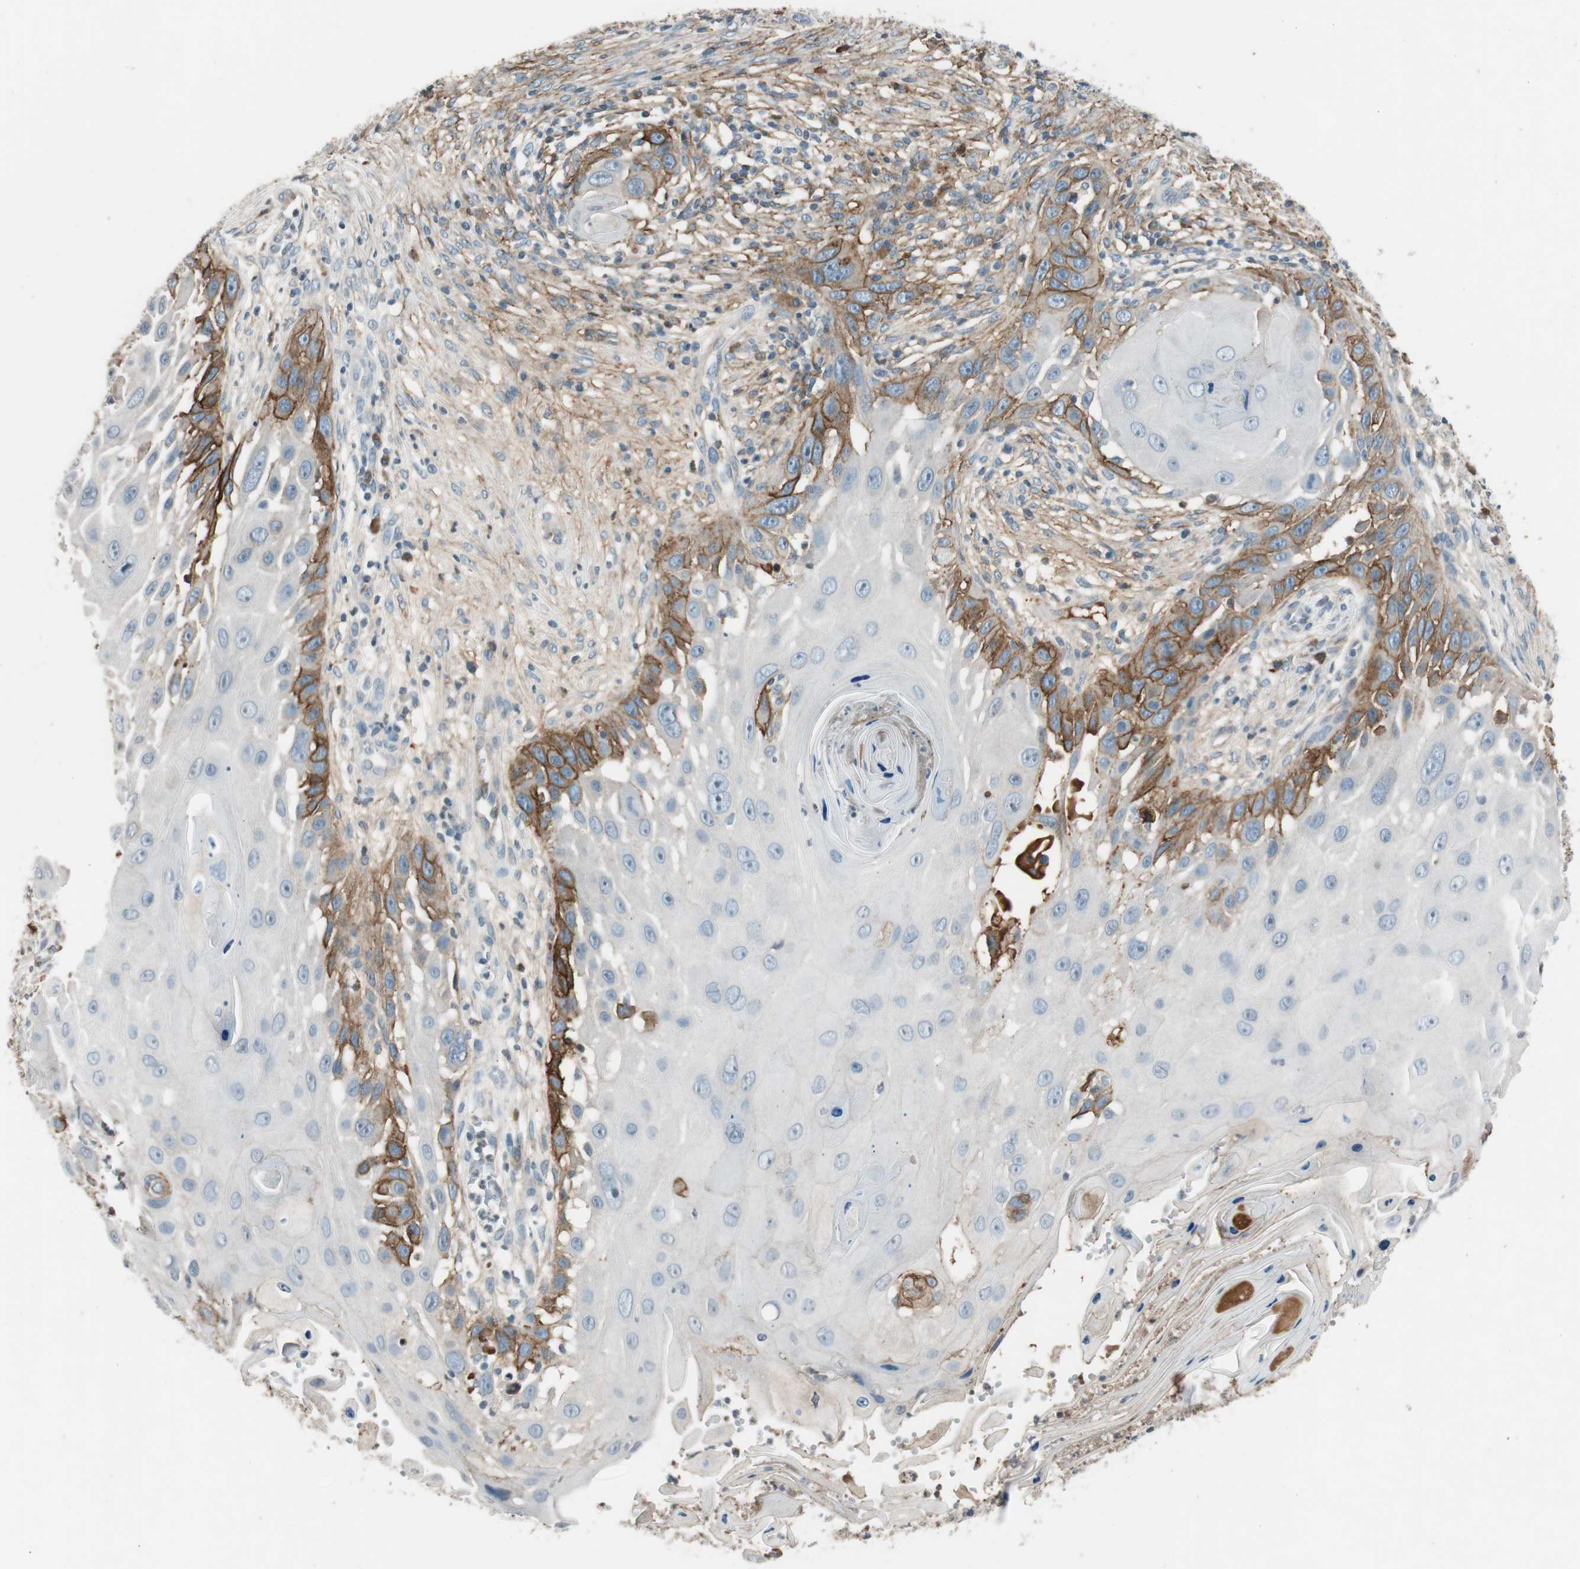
{"staining": {"intensity": "moderate", "quantity": "<25%", "location": "cytoplasmic/membranous"}, "tissue": "skin cancer", "cell_type": "Tumor cells", "image_type": "cancer", "snomed": [{"axis": "morphology", "description": "Squamous cell carcinoma, NOS"}, {"axis": "topography", "description": "Skin"}], "caption": "DAB (3,3'-diaminobenzidine) immunohistochemical staining of human squamous cell carcinoma (skin) displays moderate cytoplasmic/membranous protein expression in approximately <25% of tumor cells.", "gene": "PDPN", "patient": {"sex": "female", "age": 44}}